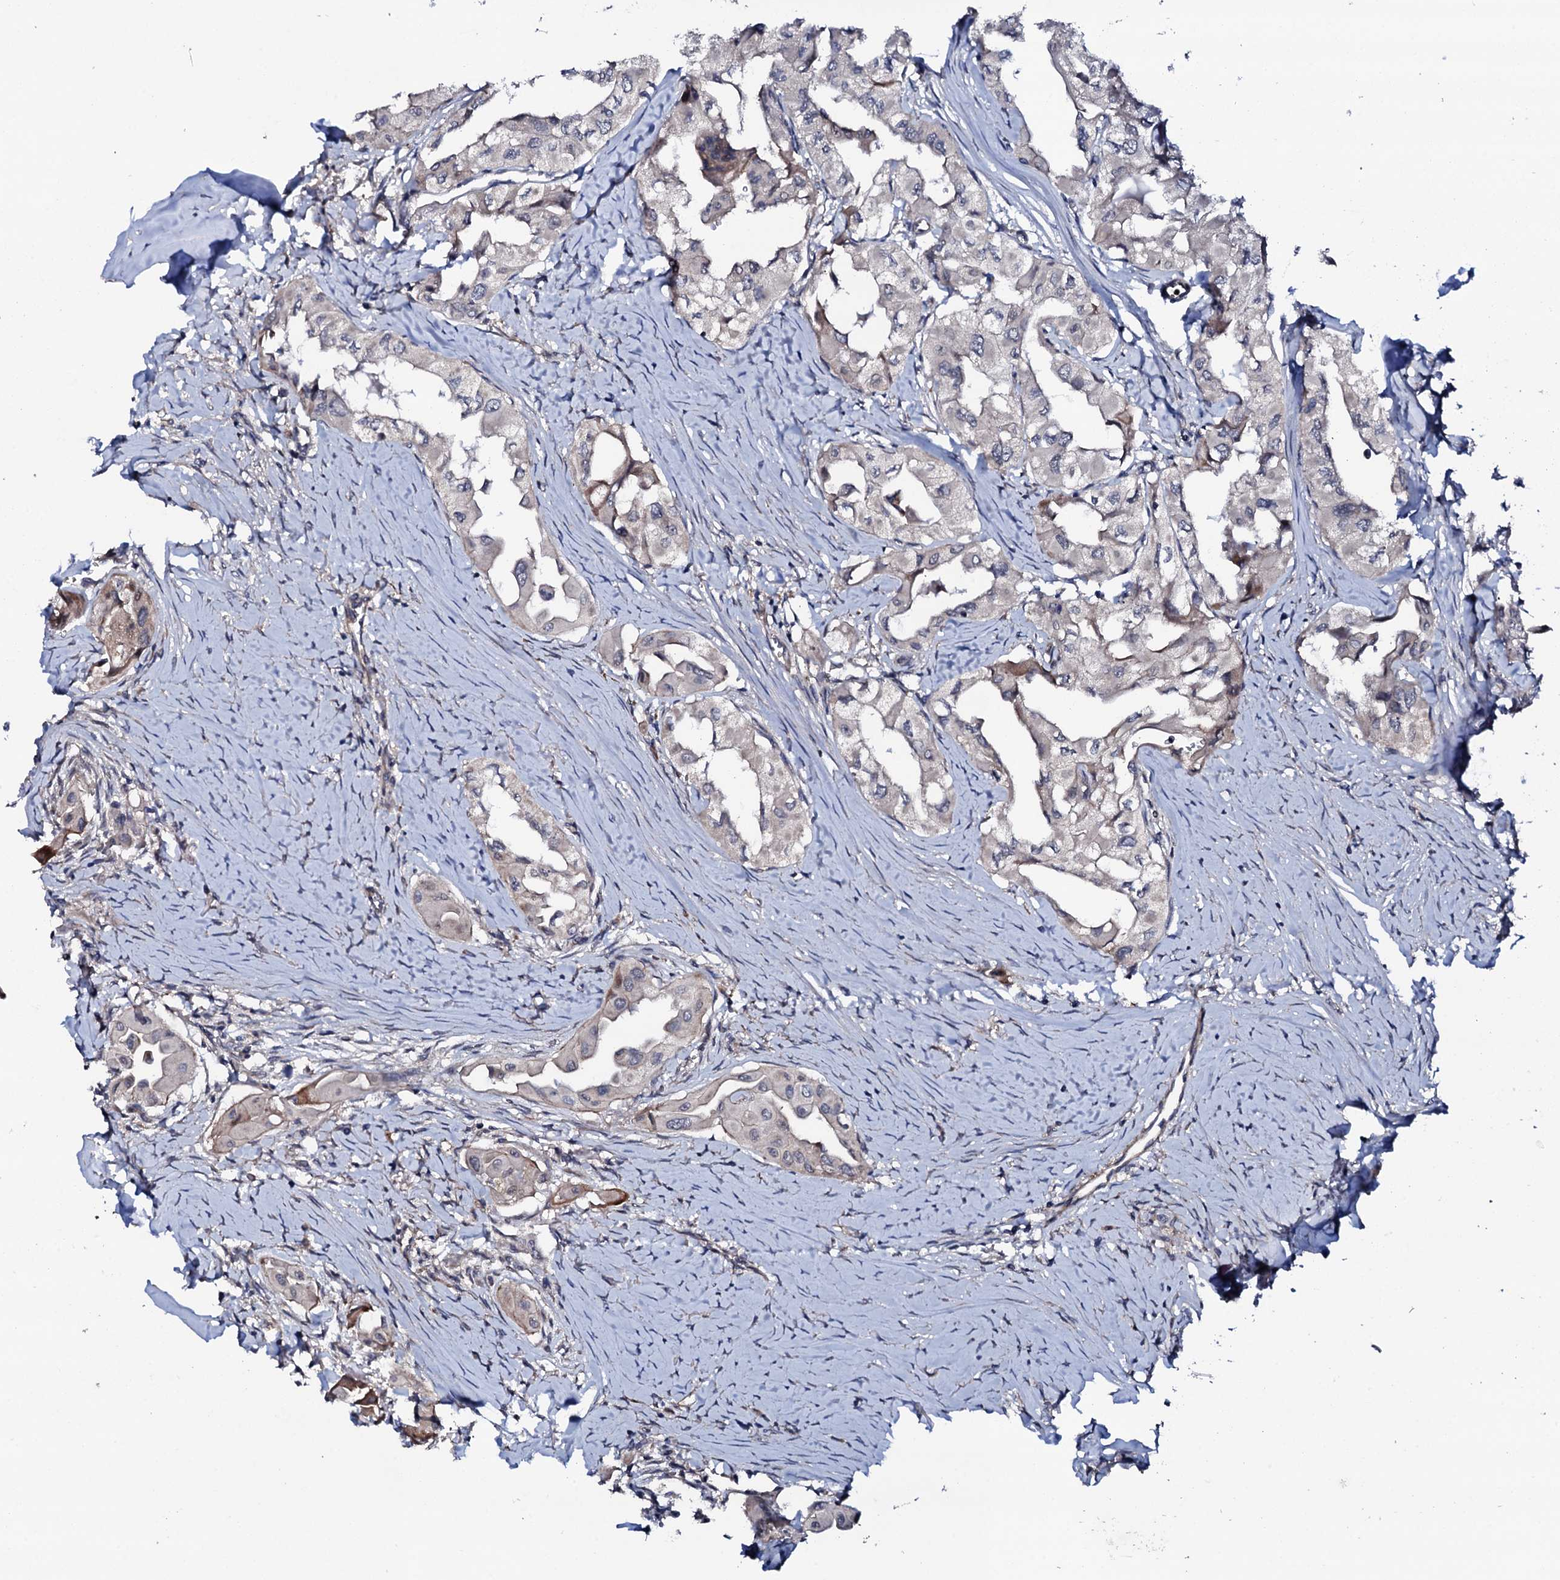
{"staining": {"intensity": "negative", "quantity": "none", "location": "none"}, "tissue": "thyroid cancer", "cell_type": "Tumor cells", "image_type": "cancer", "snomed": [{"axis": "morphology", "description": "Papillary adenocarcinoma, NOS"}, {"axis": "topography", "description": "Thyroid gland"}], "caption": "Immunohistochemistry of human thyroid cancer demonstrates no expression in tumor cells. Nuclei are stained in blue.", "gene": "CIAO2A", "patient": {"sex": "female", "age": 59}}